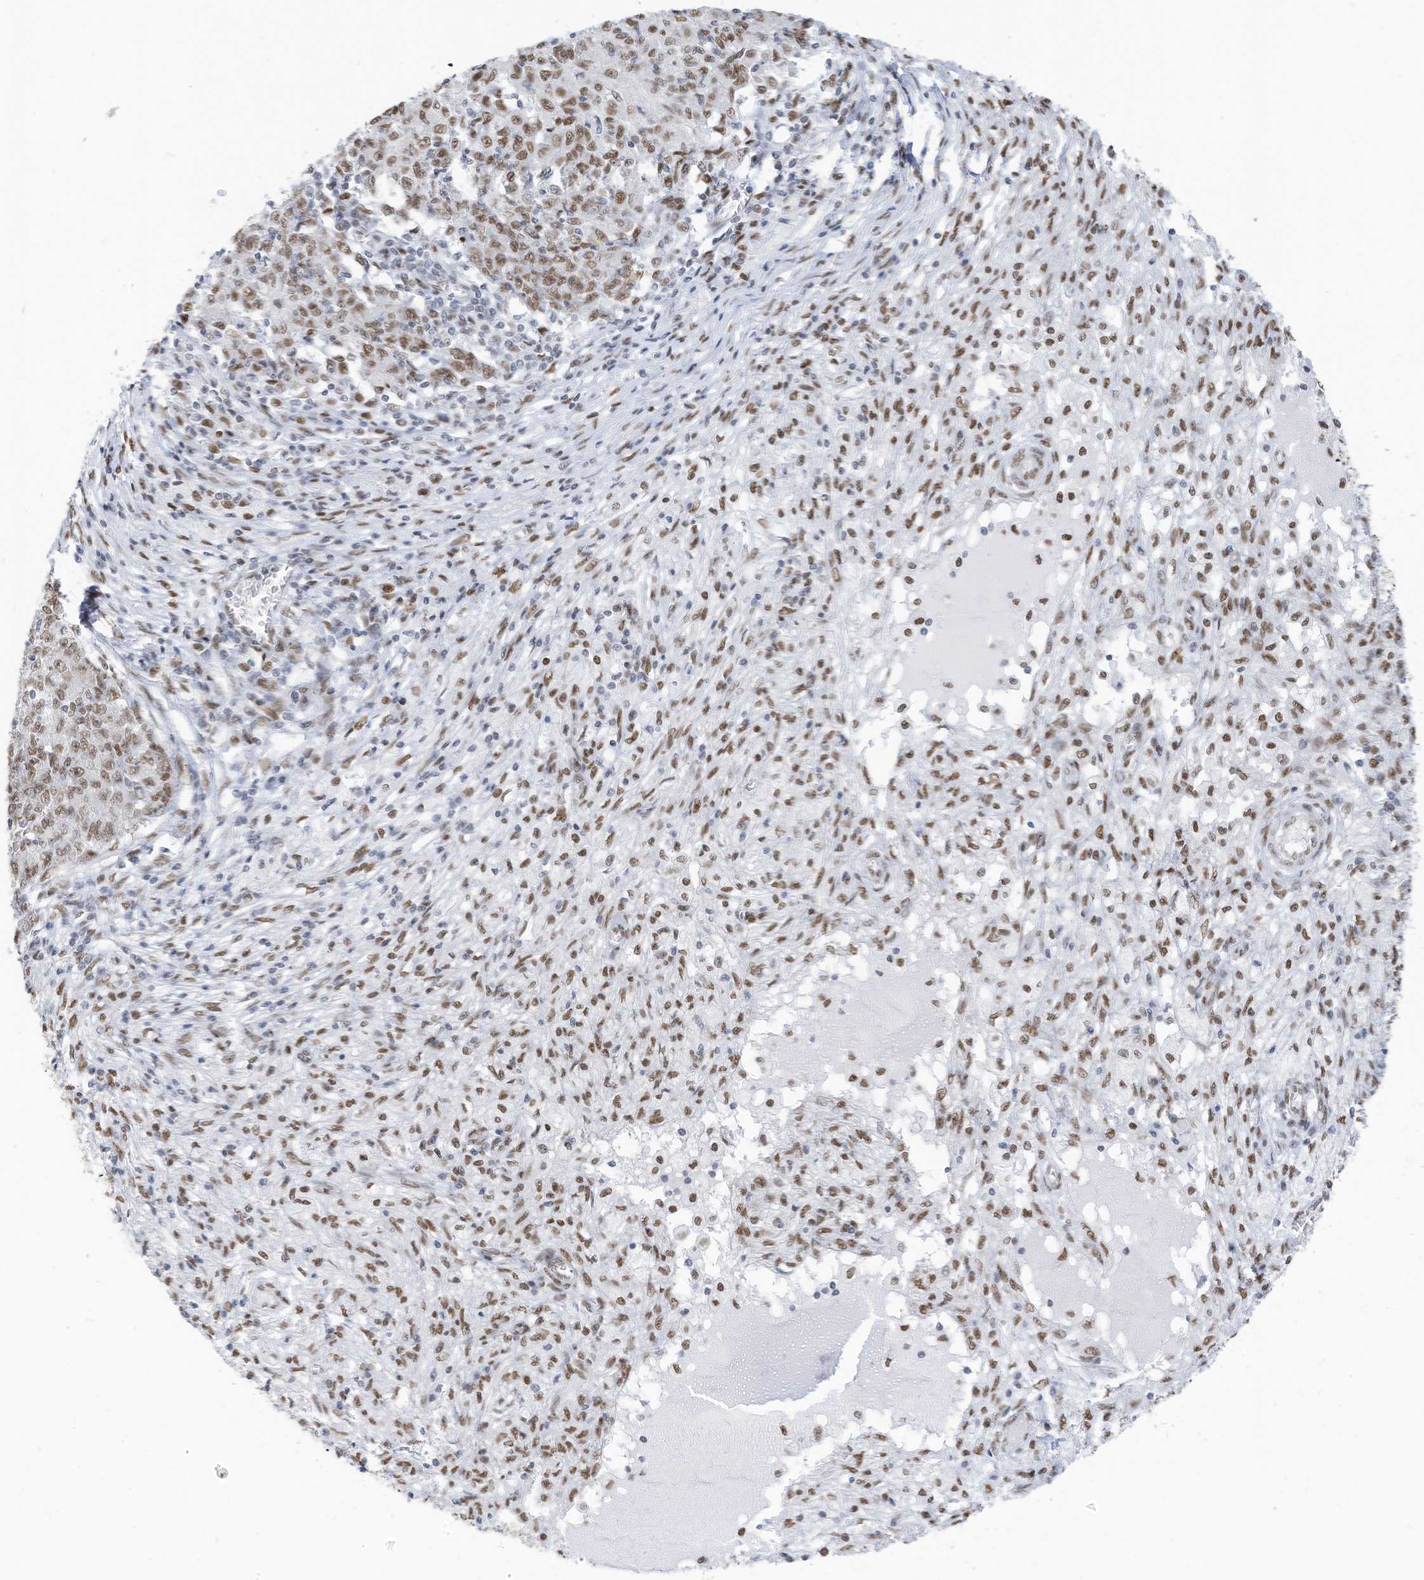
{"staining": {"intensity": "moderate", "quantity": ">75%", "location": "nuclear"}, "tissue": "ovarian cancer", "cell_type": "Tumor cells", "image_type": "cancer", "snomed": [{"axis": "morphology", "description": "Carcinoma, endometroid"}, {"axis": "topography", "description": "Ovary"}], "caption": "Immunohistochemical staining of ovarian cancer (endometroid carcinoma) demonstrates moderate nuclear protein expression in approximately >75% of tumor cells.", "gene": "KHSRP", "patient": {"sex": "female", "age": 42}}